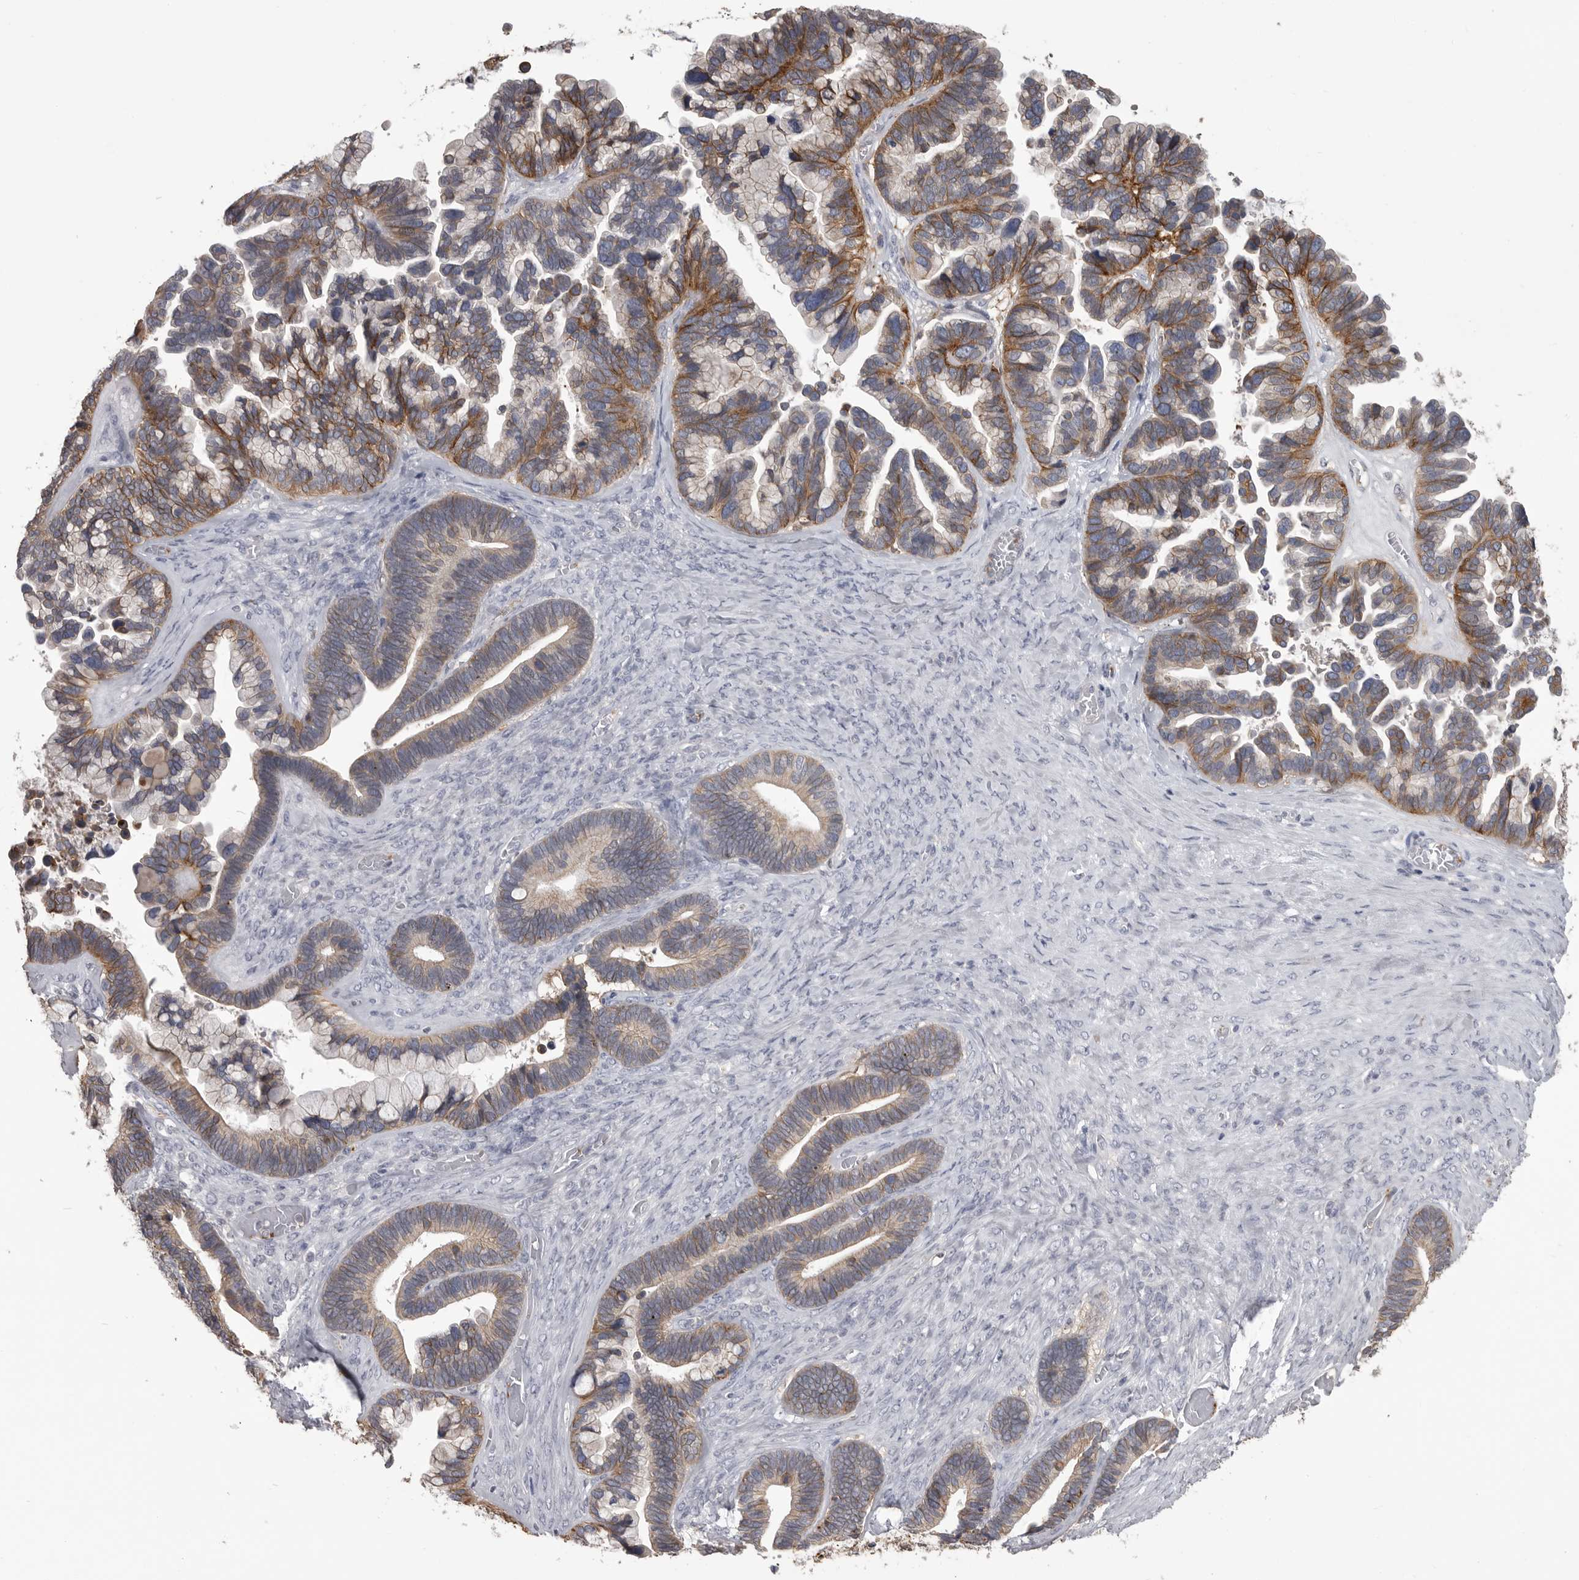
{"staining": {"intensity": "moderate", "quantity": ">75%", "location": "cytoplasmic/membranous"}, "tissue": "ovarian cancer", "cell_type": "Tumor cells", "image_type": "cancer", "snomed": [{"axis": "morphology", "description": "Cystadenocarcinoma, serous, NOS"}, {"axis": "topography", "description": "Ovary"}], "caption": "Tumor cells reveal moderate cytoplasmic/membranous staining in about >75% of cells in ovarian serous cystadenocarcinoma.", "gene": "CMTM6", "patient": {"sex": "female", "age": 56}}